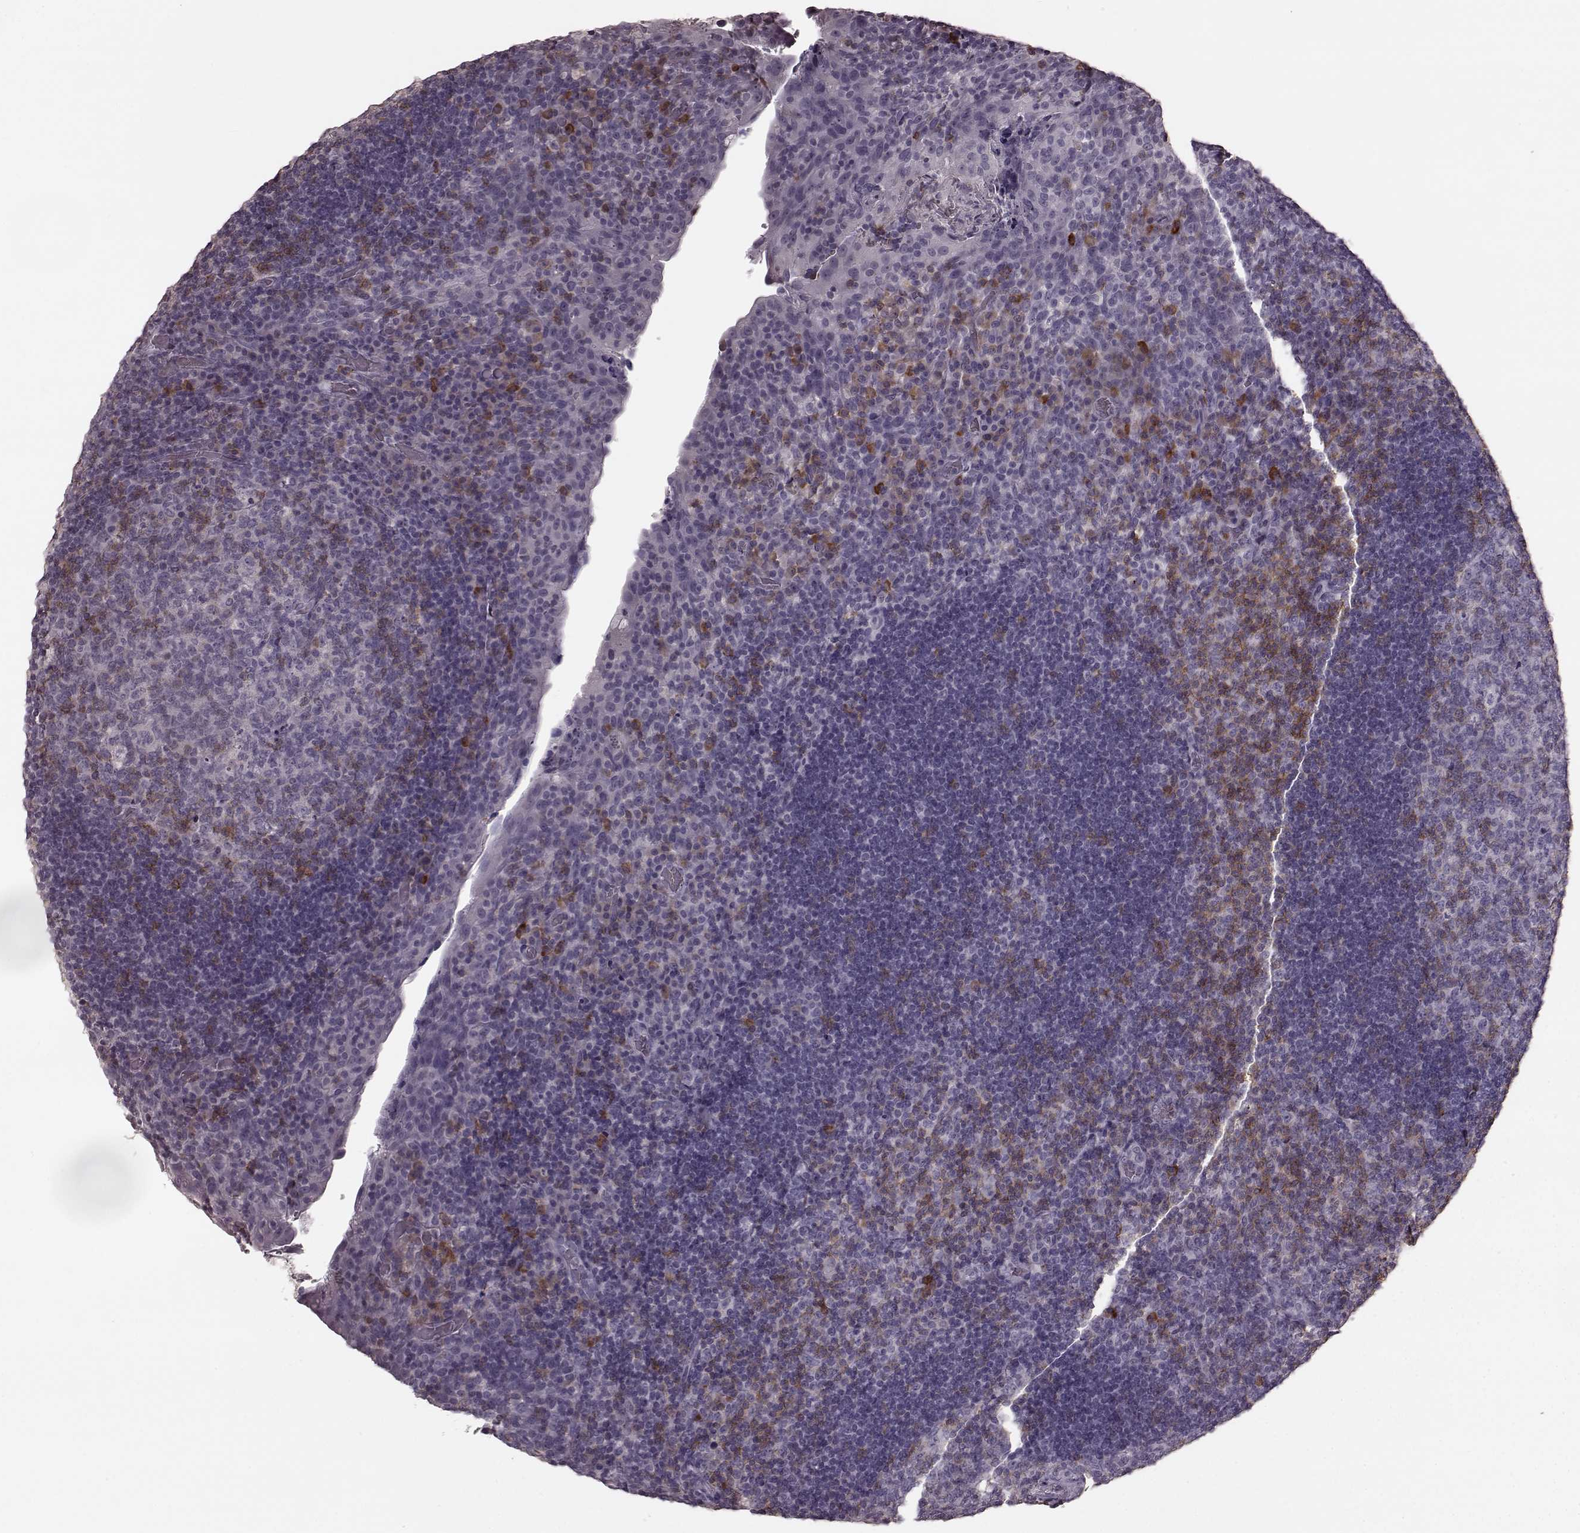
{"staining": {"intensity": "moderate", "quantity": "<25%", "location": "cytoplasmic/membranous"}, "tissue": "tonsil", "cell_type": "Germinal center cells", "image_type": "normal", "snomed": [{"axis": "morphology", "description": "Normal tissue, NOS"}, {"axis": "topography", "description": "Tonsil"}], "caption": "Immunohistochemical staining of unremarkable human tonsil exhibits moderate cytoplasmic/membranous protein staining in approximately <25% of germinal center cells. (Brightfield microscopy of DAB IHC at high magnification).", "gene": "CD28", "patient": {"sex": "male", "age": 17}}